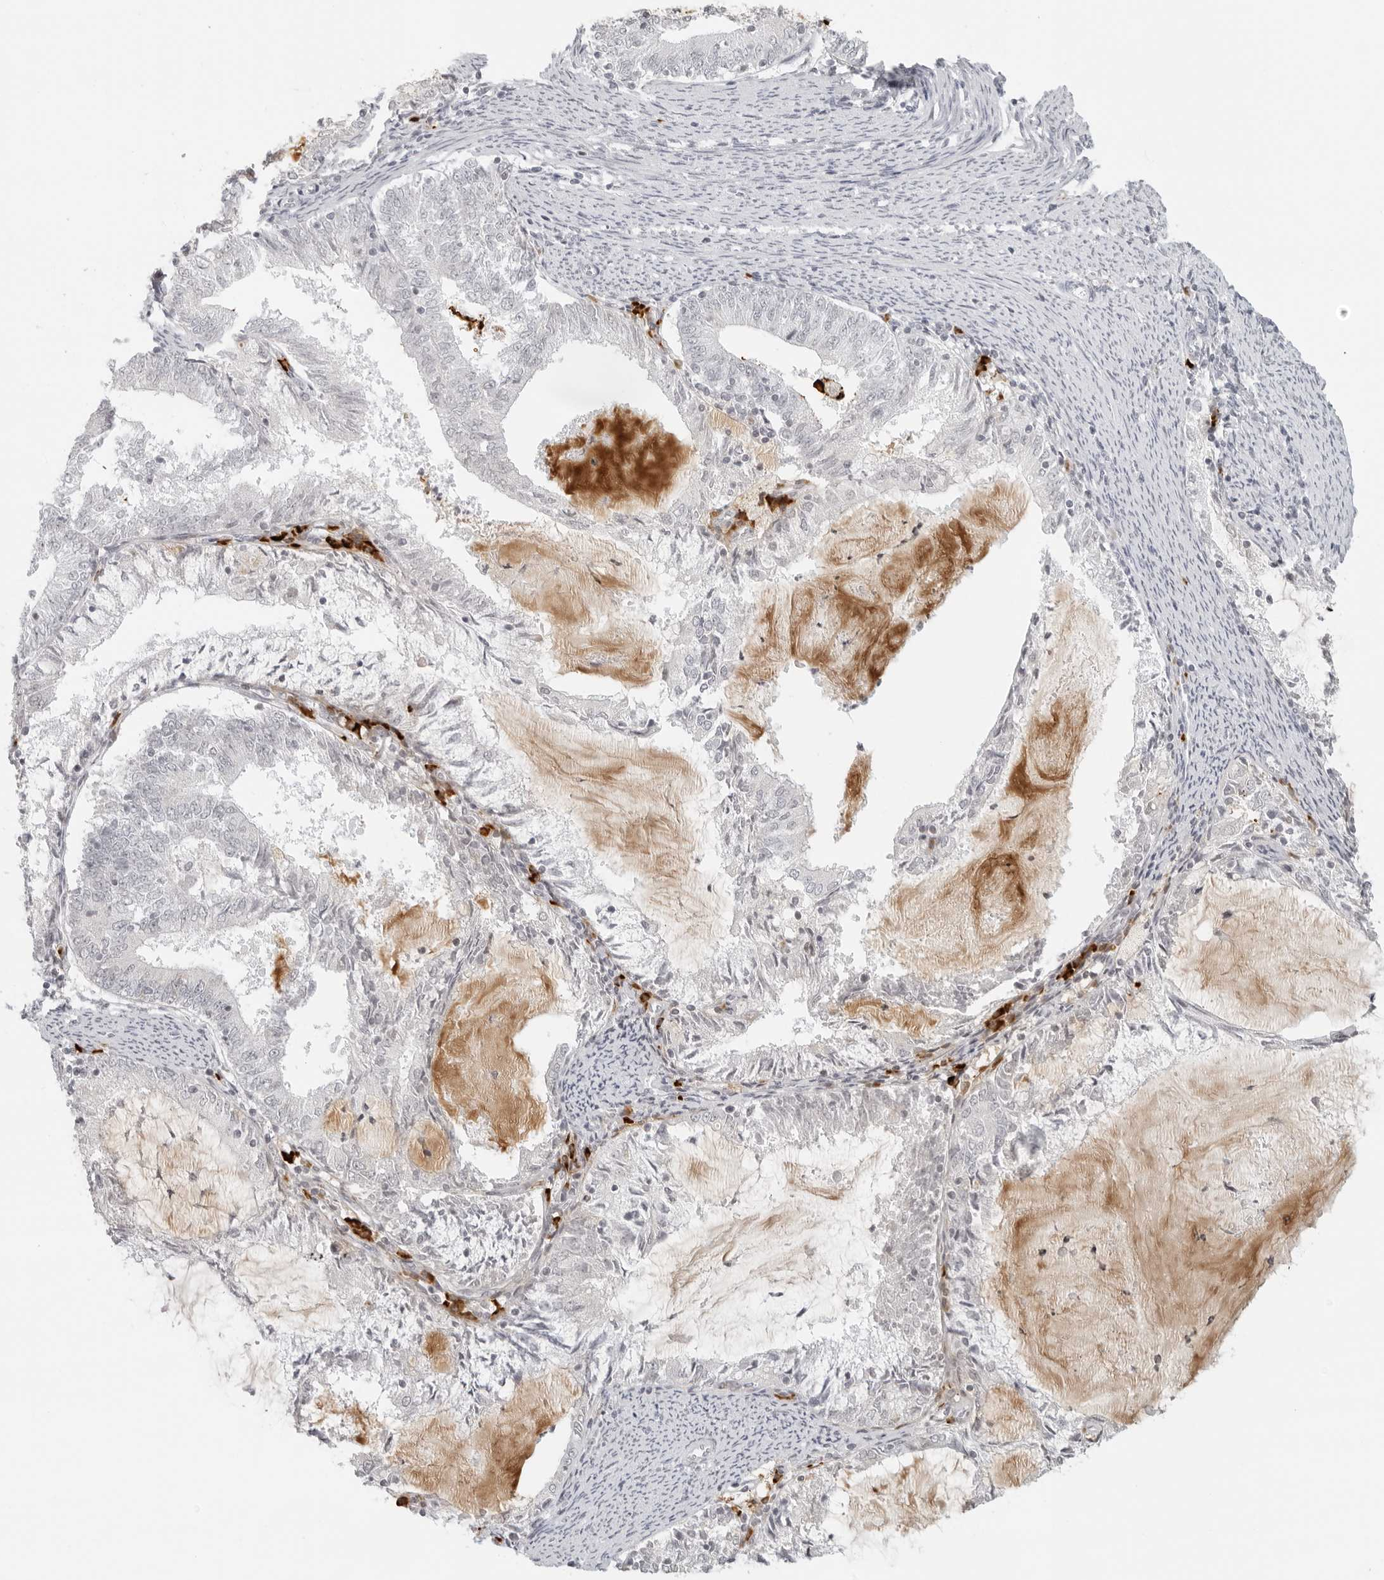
{"staining": {"intensity": "negative", "quantity": "none", "location": "none"}, "tissue": "endometrial cancer", "cell_type": "Tumor cells", "image_type": "cancer", "snomed": [{"axis": "morphology", "description": "Adenocarcinoma, NOS"}, {"axis": "topography", "description": "Endometrium"}], "caption": "This micrograph is of endometrial cancer stained with IHC to label a protein in brown with the nuclei are counter-stained blue. There is no positivity in tumor cells.", "gene": "ZNF678", "patient": {"sex": "female", "age": 57}}